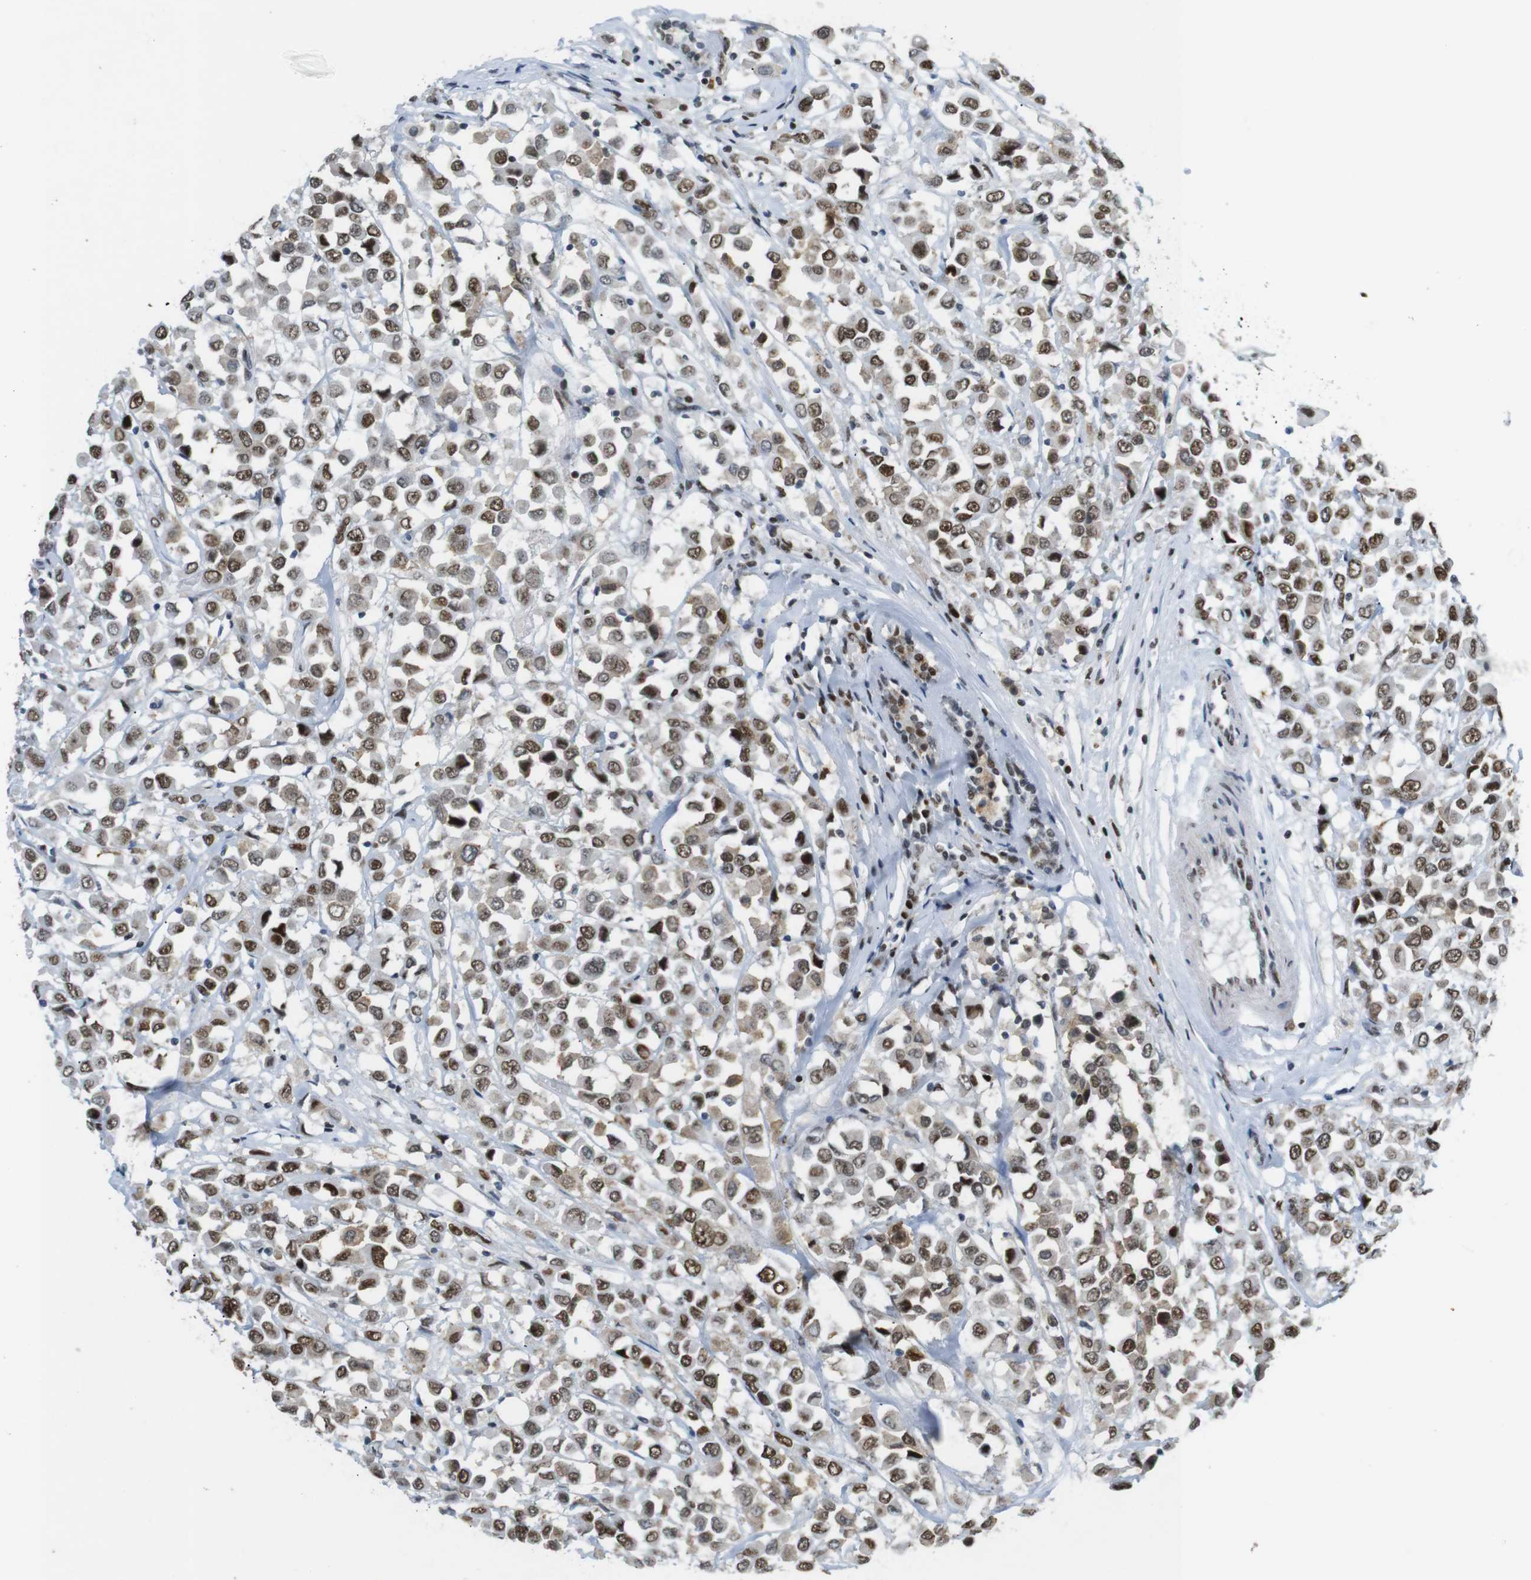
{"staining": {"intensity": "moderate", "quantity": ">75%", "location": "nuclear"}, "tissue": "breast cancer", "cell_type": "Tumor cells", "image_type": "cancer", "snomed": [{"axis": "morphology", "description": "Duct carcinoma"}, {"axis": "topography", "description": "Breast"}], "caption": "Moderate nuclear positivity is seen in approximately >75% of tumor cells in breast cancer (intraductal carcinoma). Immunohistochemistry stains the protein in brown and the nuclei are stained blue.", "gene": "RIOX2", "patient": {"sex": "female", "age": 61}}